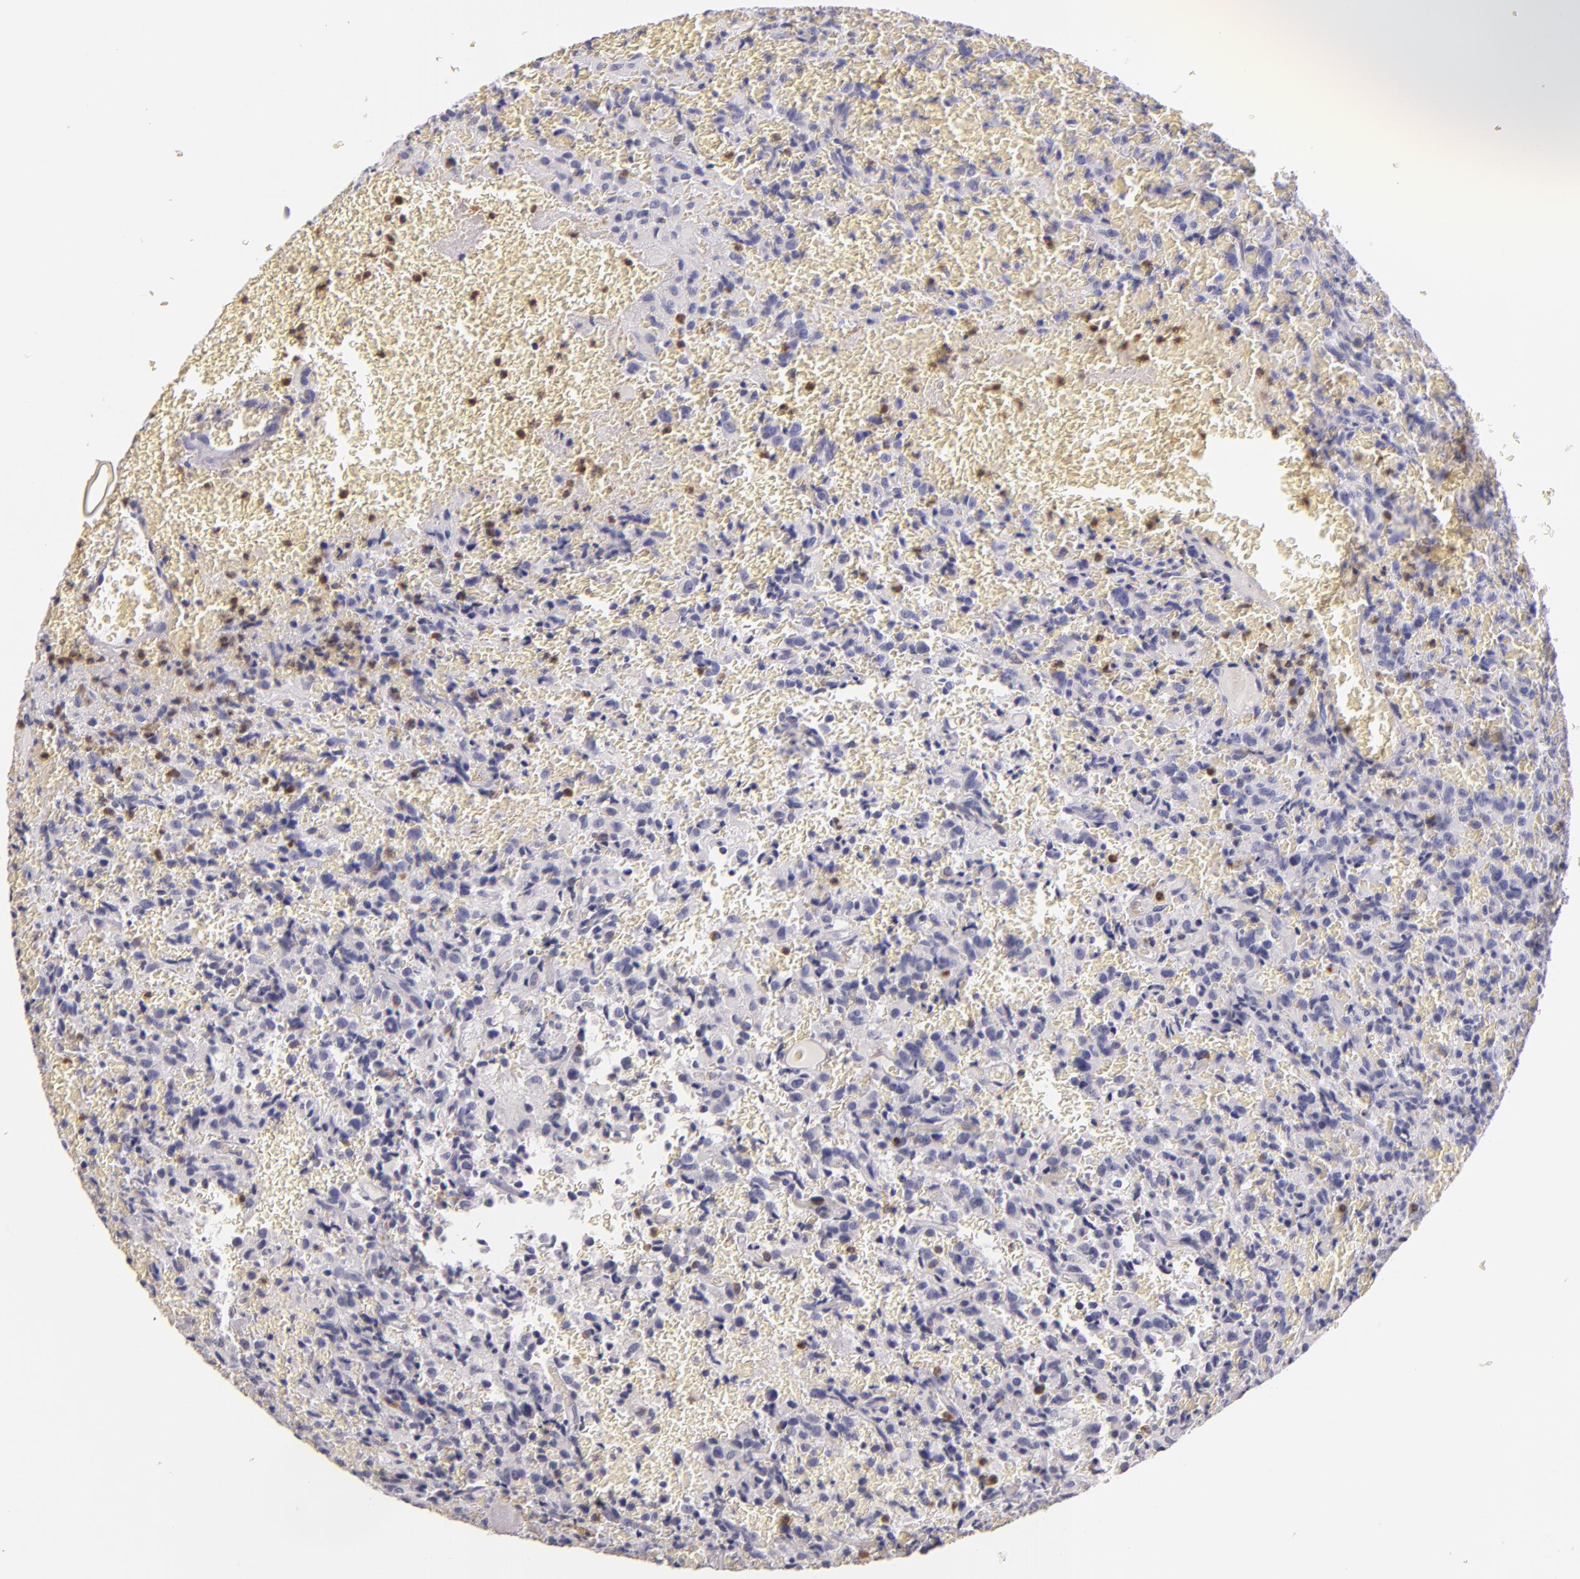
{"staining": {"intensity": "negative", "quantity": "none", "location": "none"}, "tissue": "glioma", "cell_type": "Tumor cells", "image_type": "cancer", "snomed": [{"axis": "morphology", "description": "Glioma, malignant, High grade"}, {"axis": "topography", "description": "Brain"}], "caption": "An IHC image of glioma is shown. There is no staining in tumor cells of glioma.", "gene": "TLR8", "patient": {"sex": "male", "age": 56}}